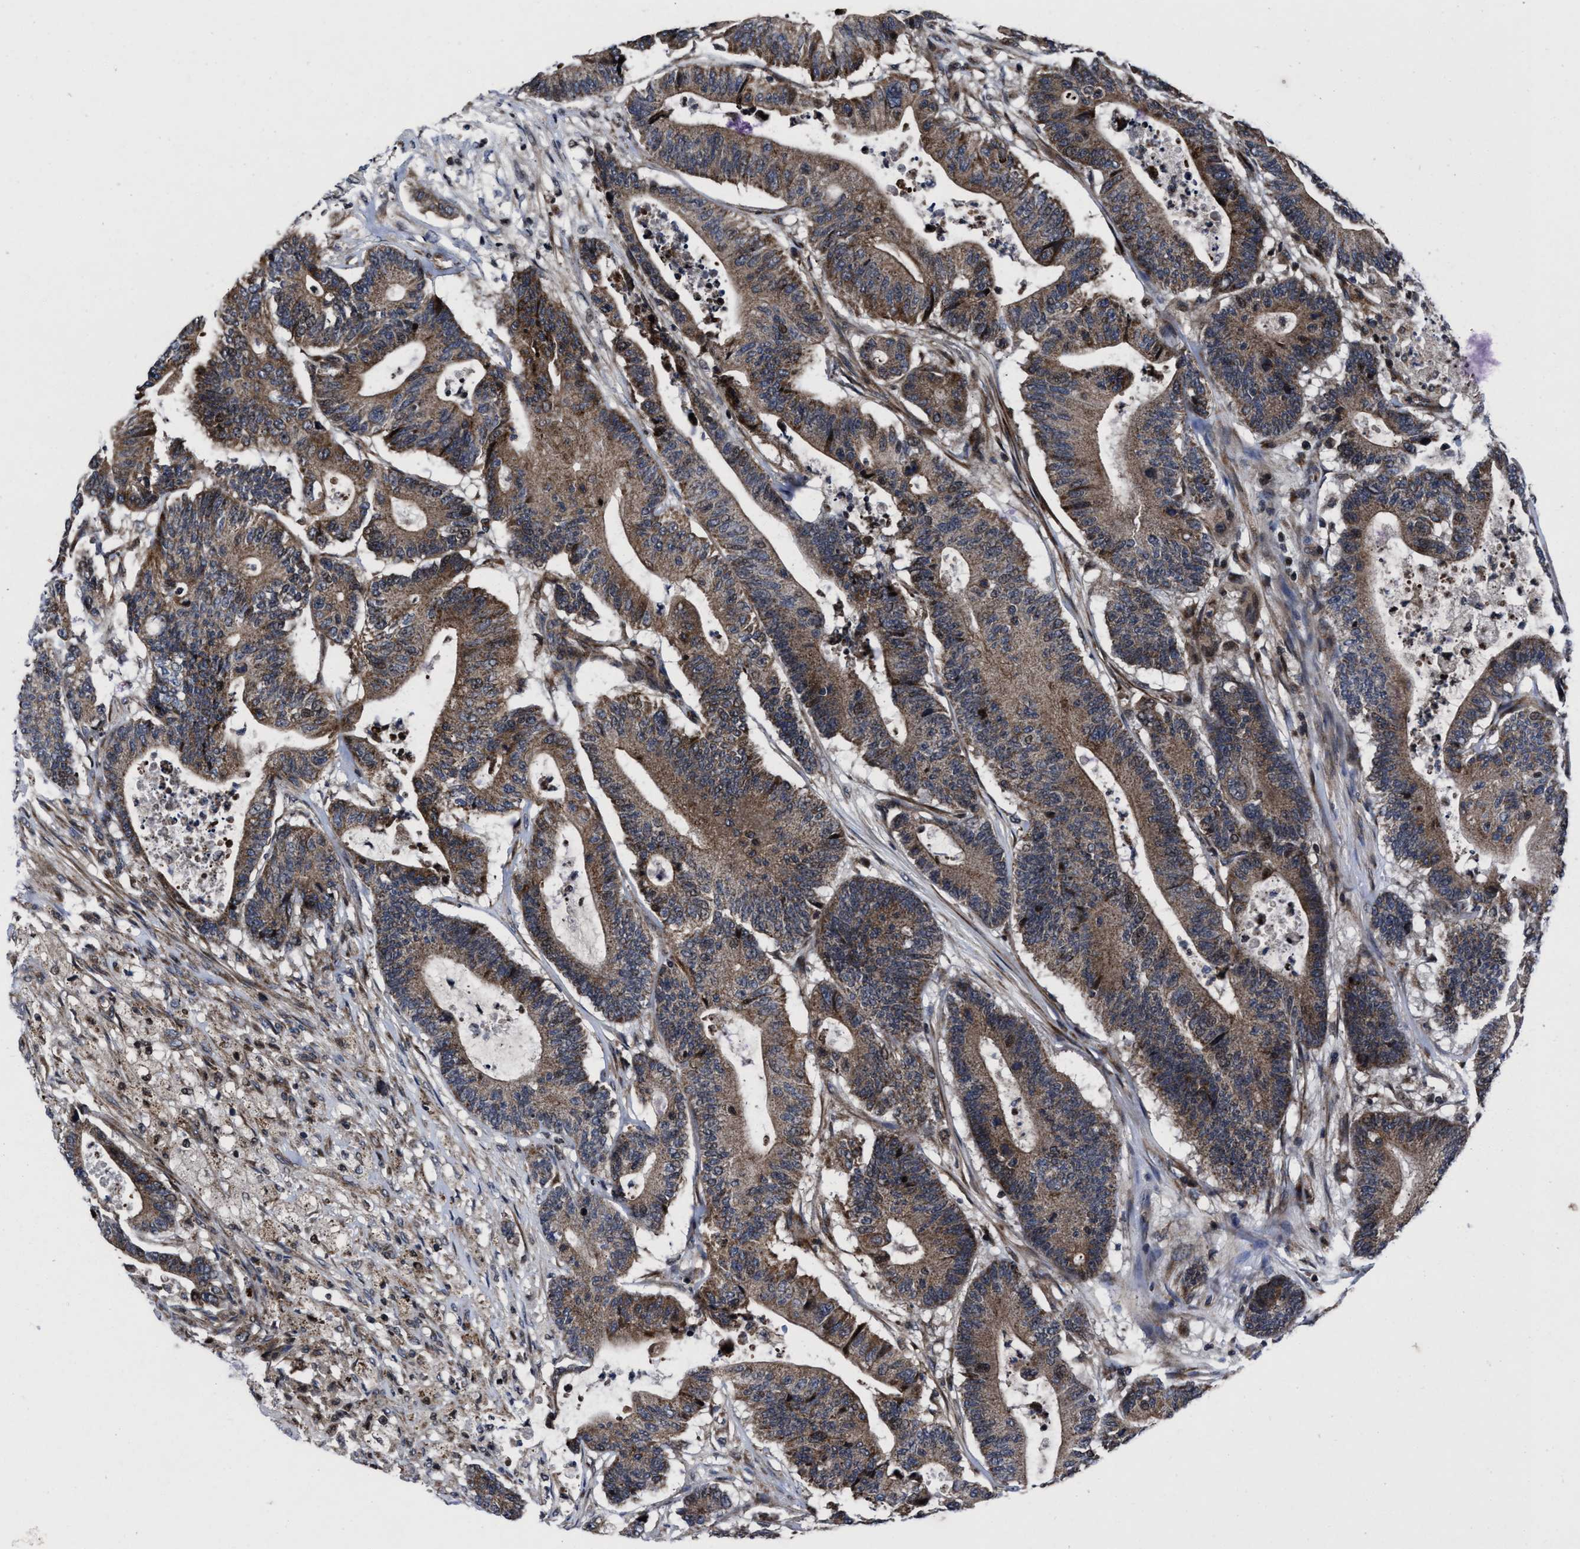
{"staining": {"intensity": "moderate", "quantity": ">75%", "location": "cytoplasmic/membranous"}, "tissue": "colorectal cancer", "cell_type": "Tumor cells", "image_type": "cancer", "snomed": [{"axis": "morphology", "description": "Adenocarcinoma, NOS"}, {"axis": "topography", "description": "Colon"}], "caption": "An image of colorectal cancer stained for a protein demonstrates moderate cytoplasmic/membranous brown staining in tumor cells.", "gene": "MRPL50", "patient": {"sex": "female", "age": 84}}